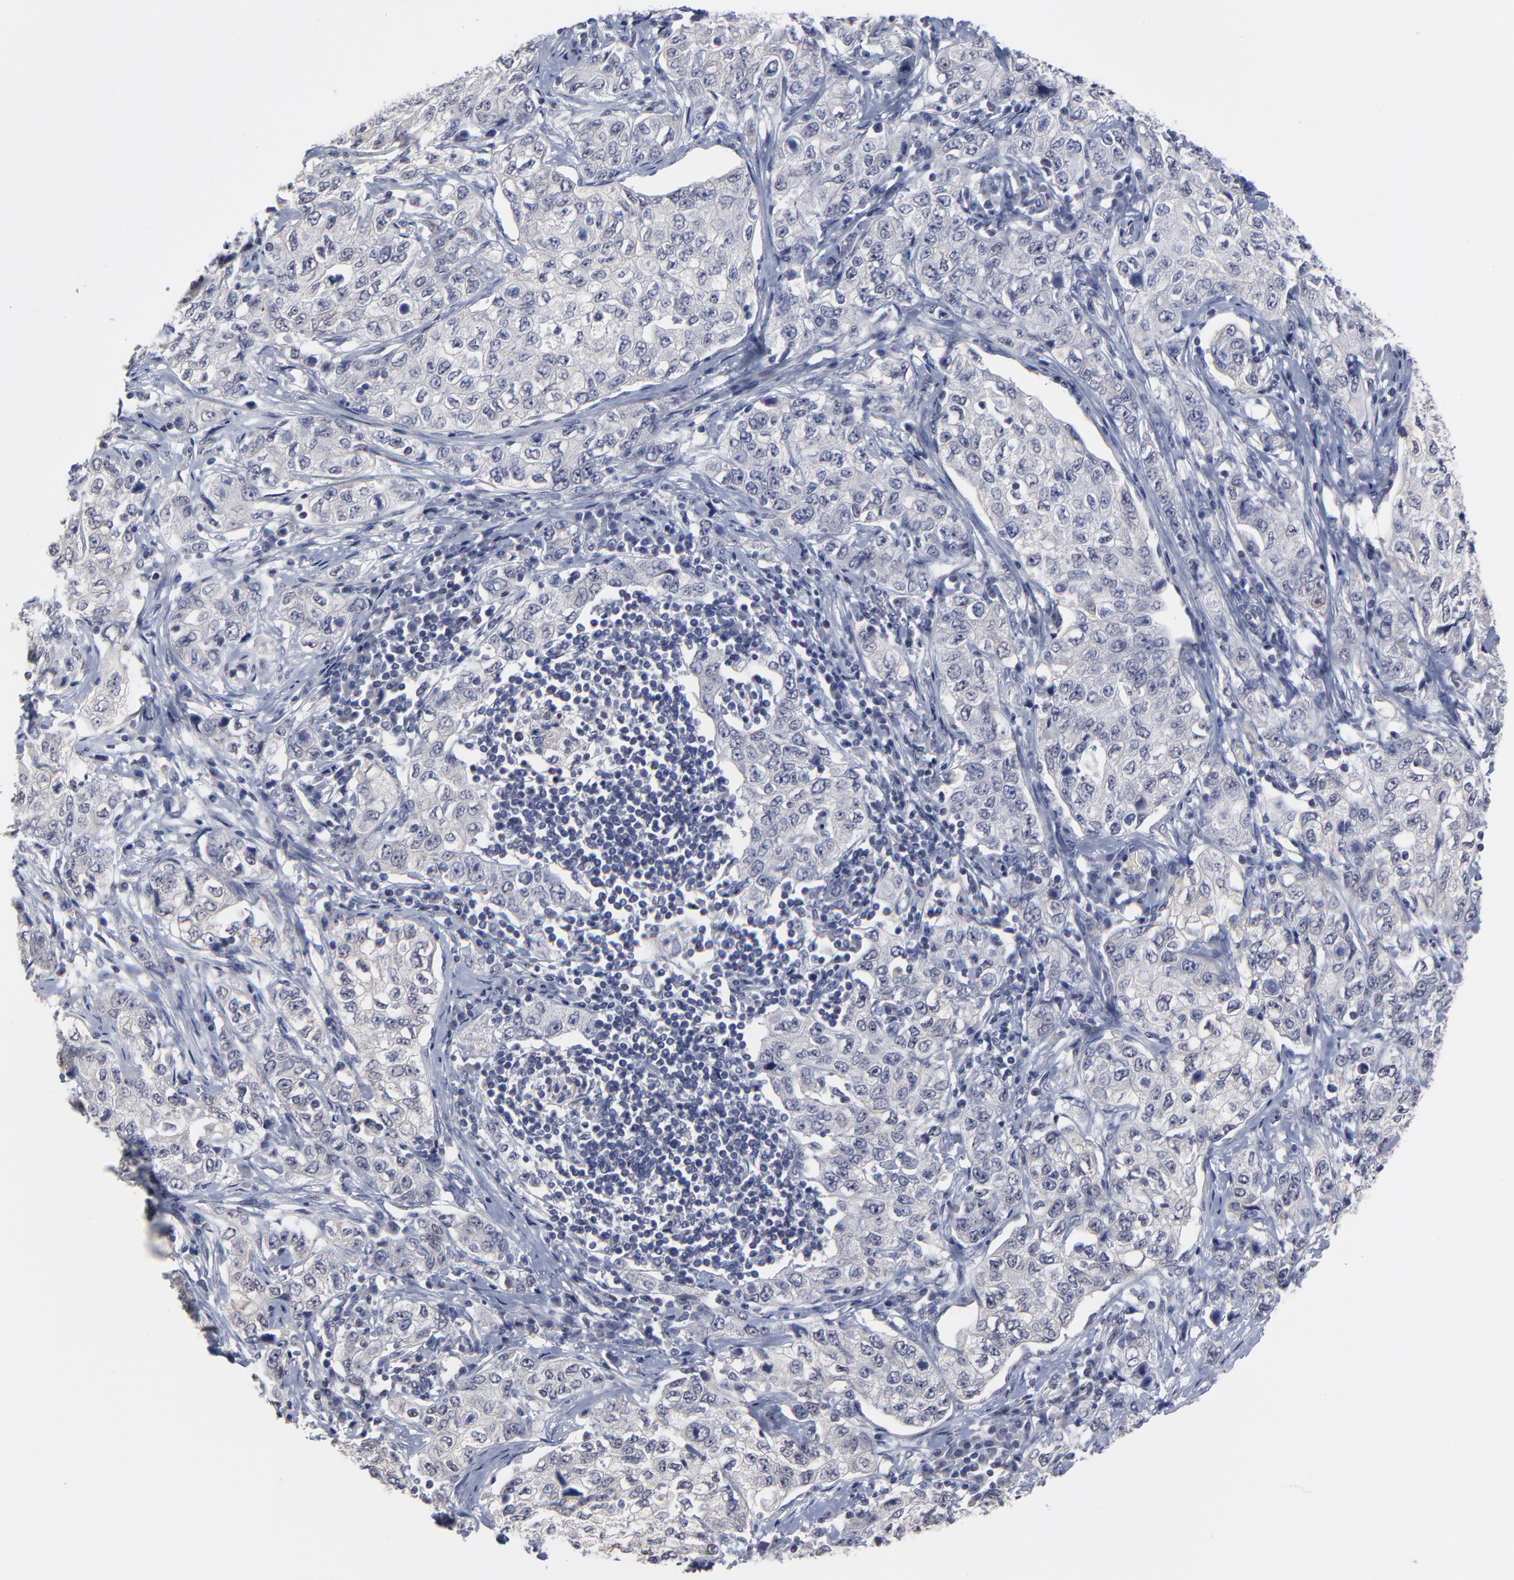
{"staining": {"intensity": "negative", "quantity": "none", "location": "none"}, "tissue": "stomach cancer", "cell_type": "Tumor cells", "image_type": "cancer", "snomed": [{"axis": "morphology", "description": "Adenocarcinoma, NOS"}, {"axis": "topography", "description": "Stomach"}], "caption": "DAB (3,3'-diaminobenzidine) immunohistochemical staining of human stomach cancer shows no significant staining in tumor cells.", "gene": "MAGEA10", "patient": {"sex": "male", "age": 48}}